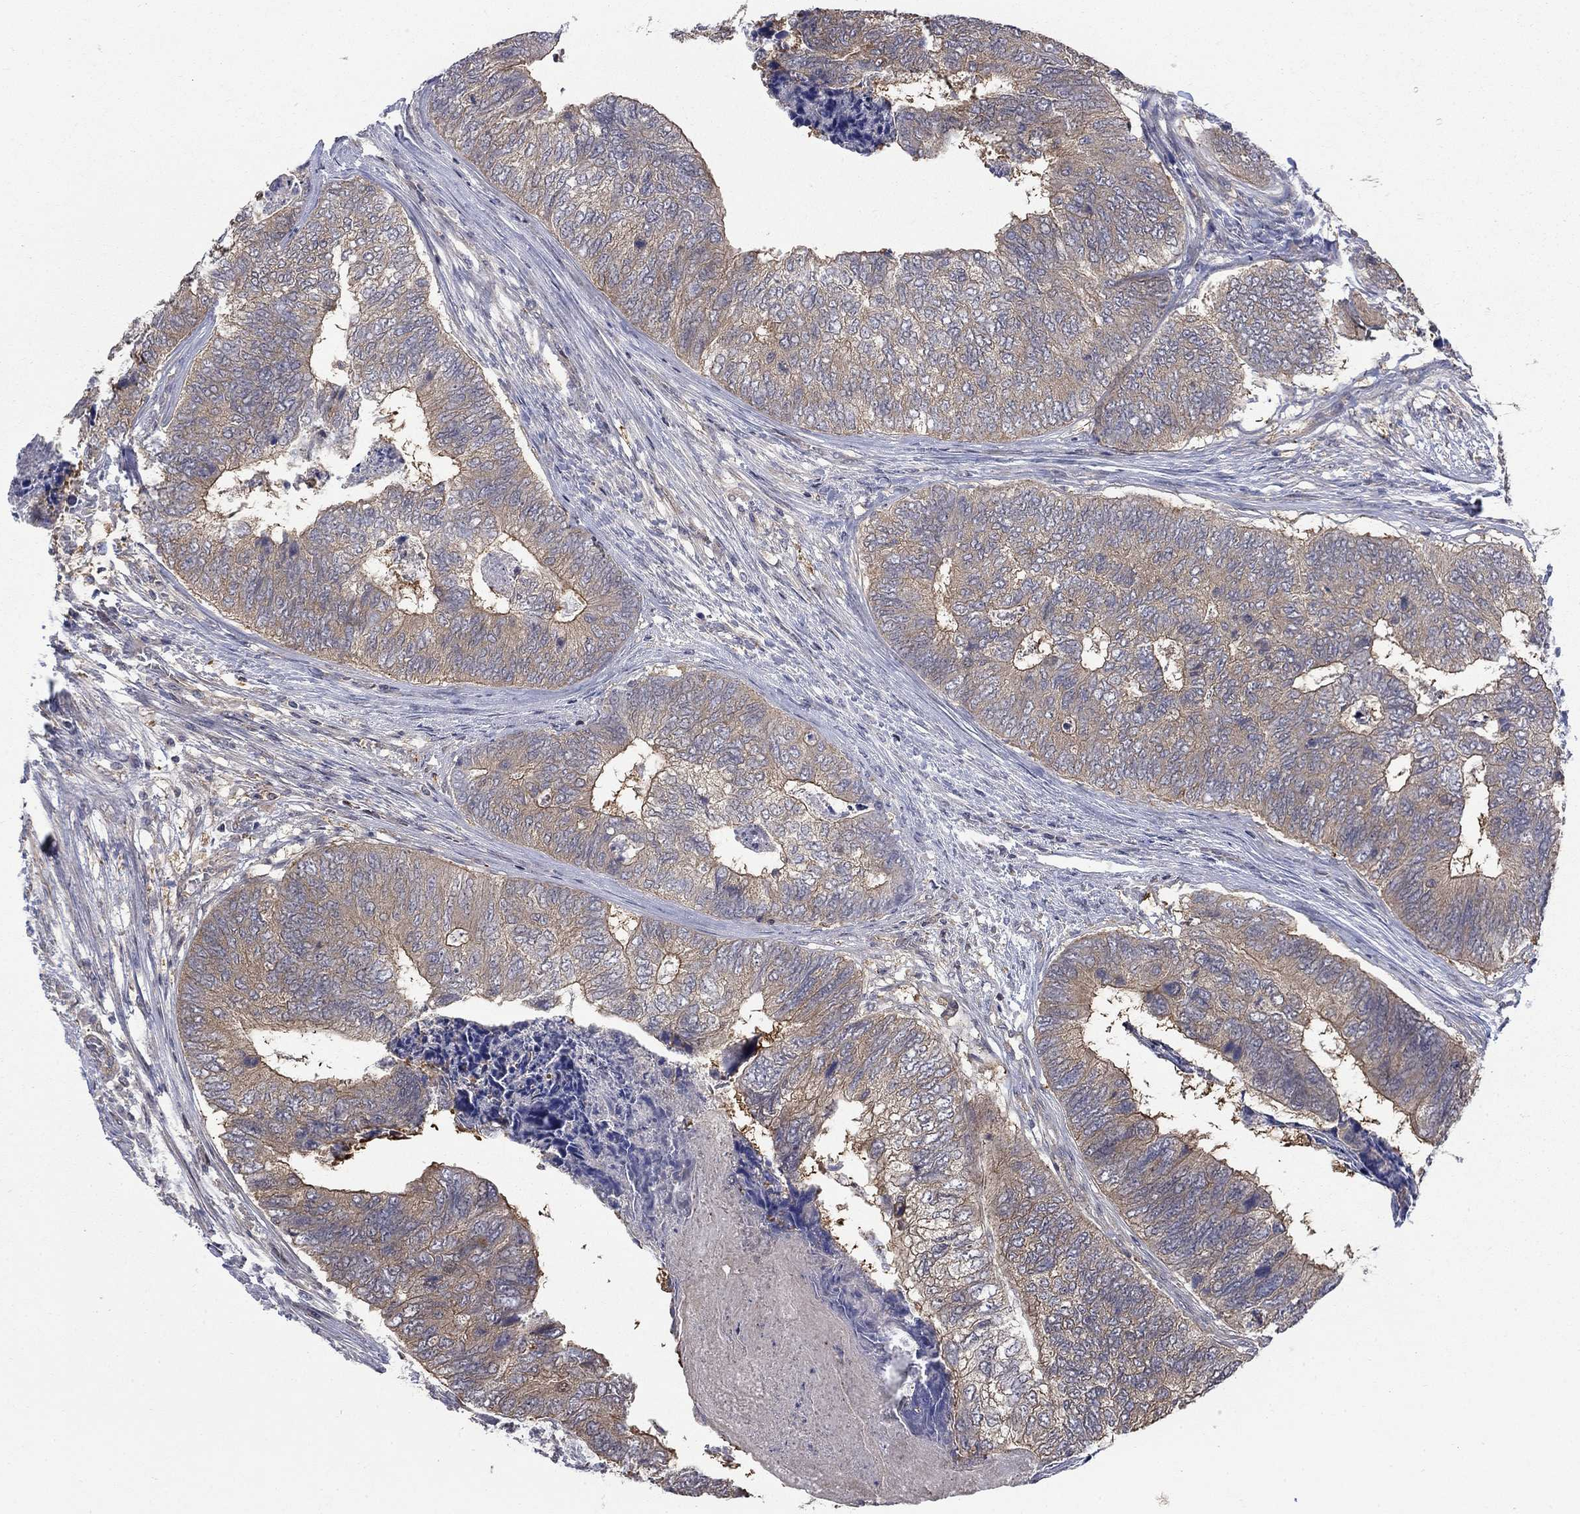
{"staining": {"intensity": "weak", "quantity": "25%-75%", "location": "cytoplasmic/membranous"}, "tissue": "colorectal cancer", "cell_type": "Tumor cells", "image_type": "cancer", "snomed": [{"axis": "morphology", "description": "Adenocarcinoma, NOS"}, {"axis": "topography", "description": "Colon"}], "caption": "High-power microscopy captured an immunohistochemistry (IHC) micrograph of colorectal adenocarcinoma, revealing weak cytoplasmic/membranous positivity in about 25%-75% of tumor cells.", "gene": "PDZD2", "patient": {"sex": "female", "age": 67}}